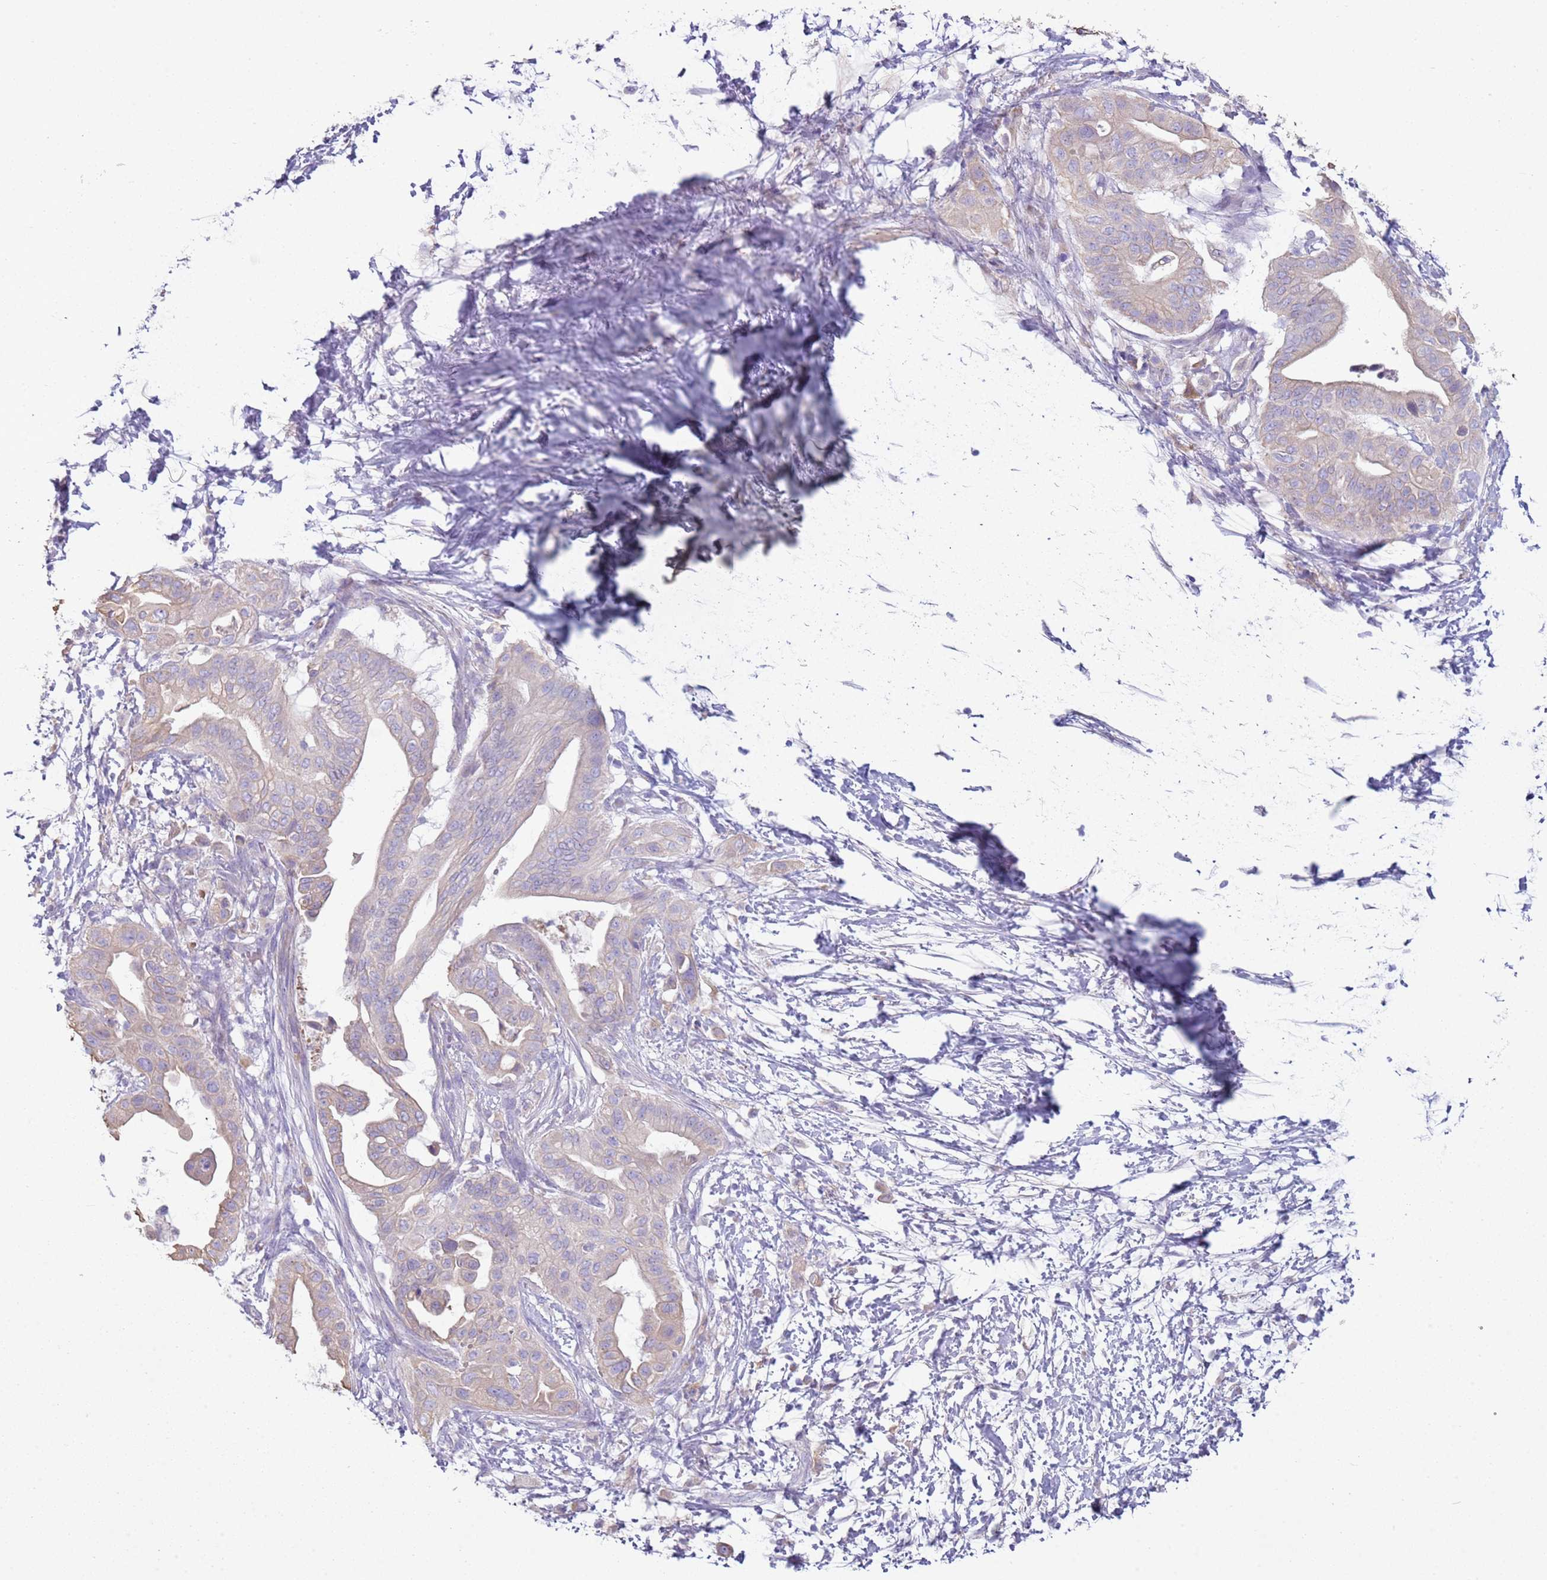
{"staining": {"intensity": "weak", "quantity": "25%-75%", "location": "cytoplasmic/membranous"}, "tissue": "pancreatic cancer", "cell_type": "Tumor cells", "image_type": "cancer", "snomed": [{"axis": "morphology", "description": "Adenocarcinoma, NOS"}, {"axis": "topography", "description": "Pancreas"}], "caption": "Tumor cells show low levels of weak cytoplasmic/membranous staining in approximately 25%-75% of cells in pancreatic cancer.", "gene": "OAF", "patient": {"sex": "male", "age": 68}}